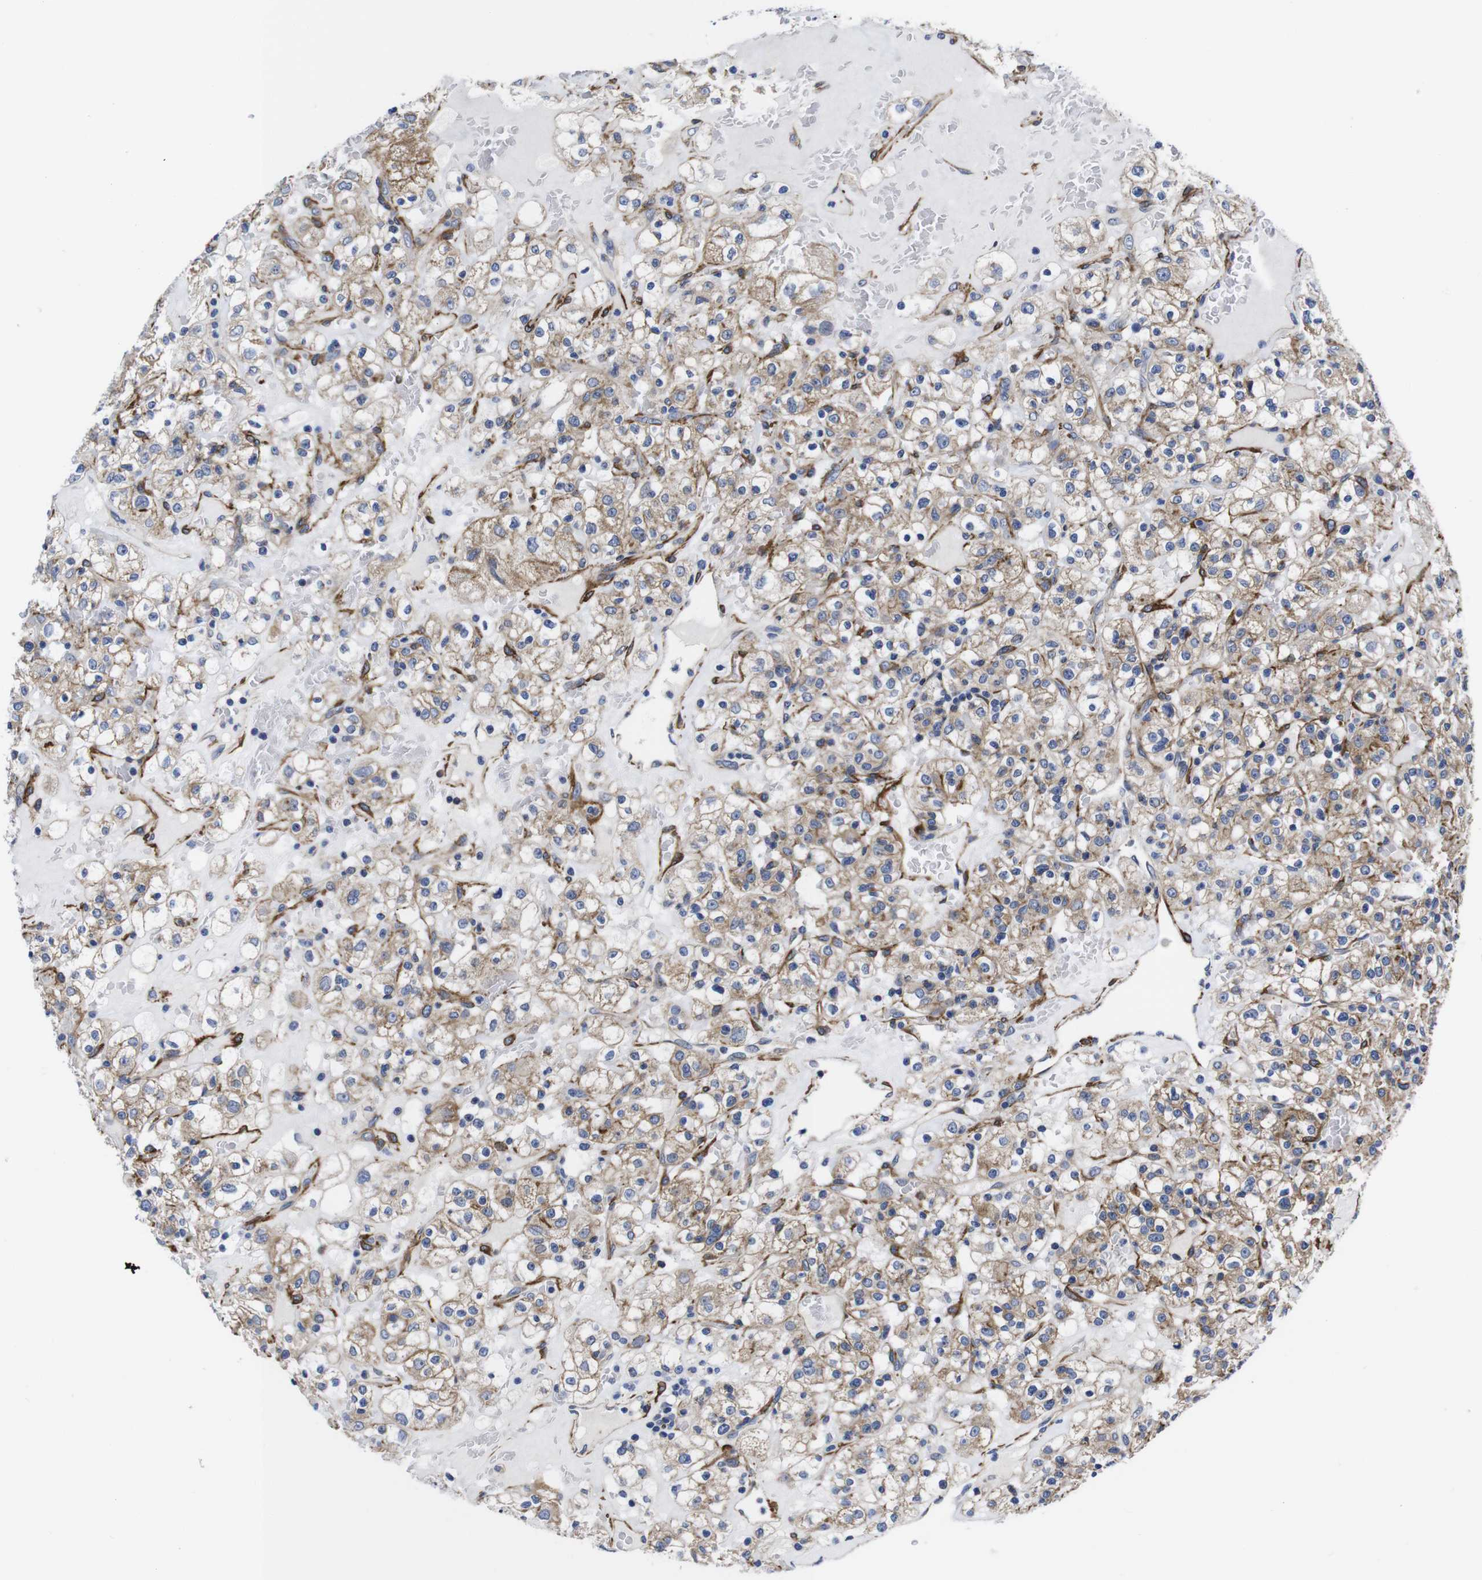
{"staining": {"intensity": "weak", "quantity": ">75%", "location": "cytoplasmic/membranous"}, "tissue": "renal cancer", "cell_type": "Tumor cells", "image_type": "cancer", "snomed": [{"axis": "morphology", "description": "Normal tissue, NOS"}, {"axis": "morphology", "description": "Adenocarcinoma, NOS"}, {"axis": "topography", "description": "Kidney"}], "caption": "Renal adenocarcinoma stained with DAB (3,3'-diaminobenzidine) IHC shows low levels of weak cytoplasmic/membranous staining in approximately >75% of tumor cells.", "gene": "WNT10A", "patient": {"sex": "female", "age": 72}}